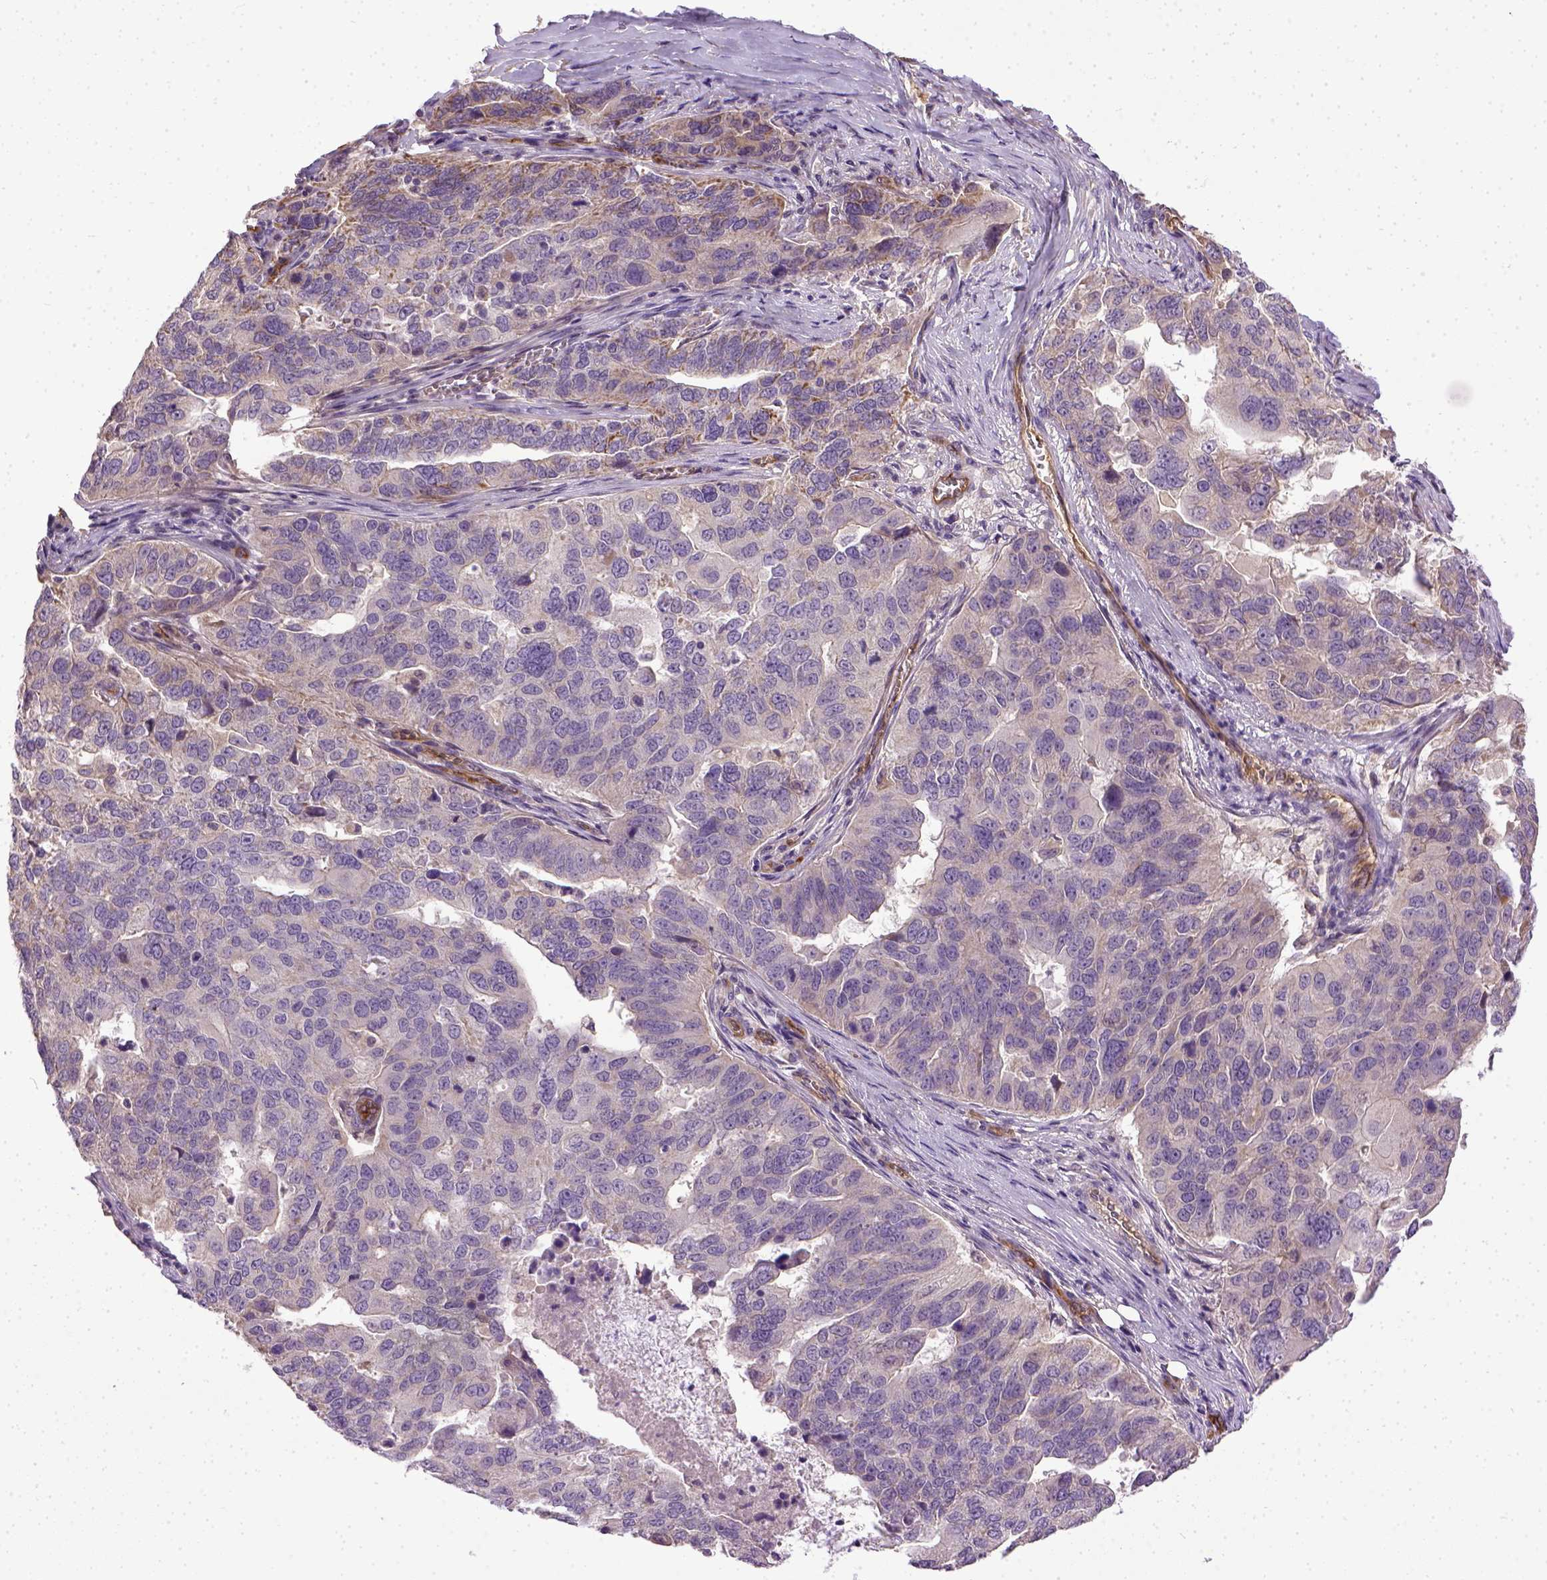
{"staining": {"intensity": "weak", "quantity": "<25%", "location": "cytoplasmic/membranous"}, "tissue": "ovarian cancer", "cell_type": "Tumor cells", "image_type": "cancer", "snomed": [{"axis": "morphology", "description": "Carcinoma, endometroid"}, {"axis": "topography", "description": "Soft tissue"}, {"axis": "topography", "description": "Ovary"}], "caption": "The image shows no staining of tumor cells in ovarian endometroid carcinoma.", "gene": "ENG", "patient": {"sex": "female", "age": 52}}